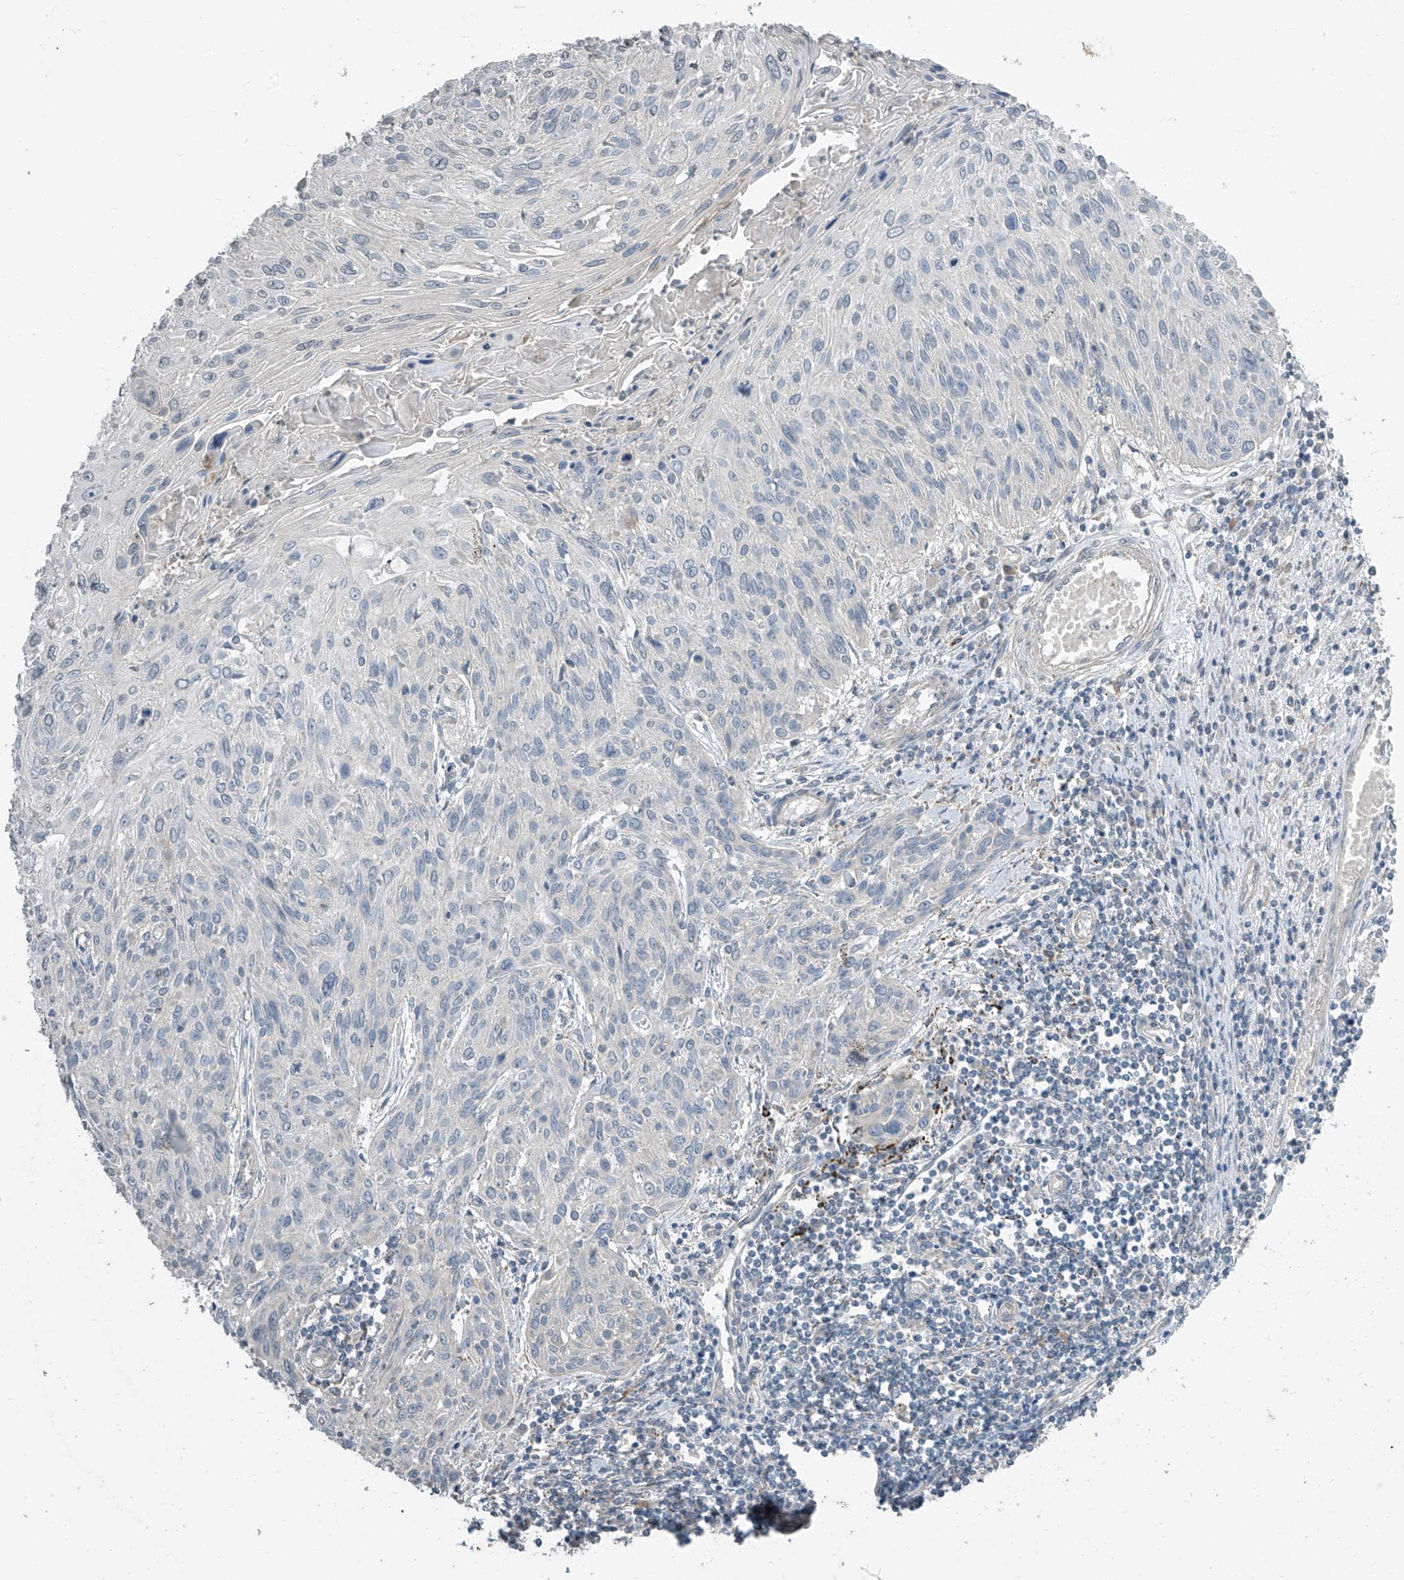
{"staining": {"intensity": "negative", "quantity": "none", "location": "none"}, "tissue": "cervical cancer", "cell_type": "Tumor cells", "image_type": "cancer", "snomed": [{"axis": "morphology", "description": "Squamous cell carcinoma, NOS"}, {"axis": "topography", "description": "Cervix"}], "caption": "High magnification brightfield microscopy of cervical cancer (squamous cell carcinoma) stained with DAB (3,3'-diaminobenzidine) (brown) and counterstained with hematoxylin (blue): tumor cells show no significant staining.", "gene": "HOXA11", "patient": {"sex": "female", "age": 51}}